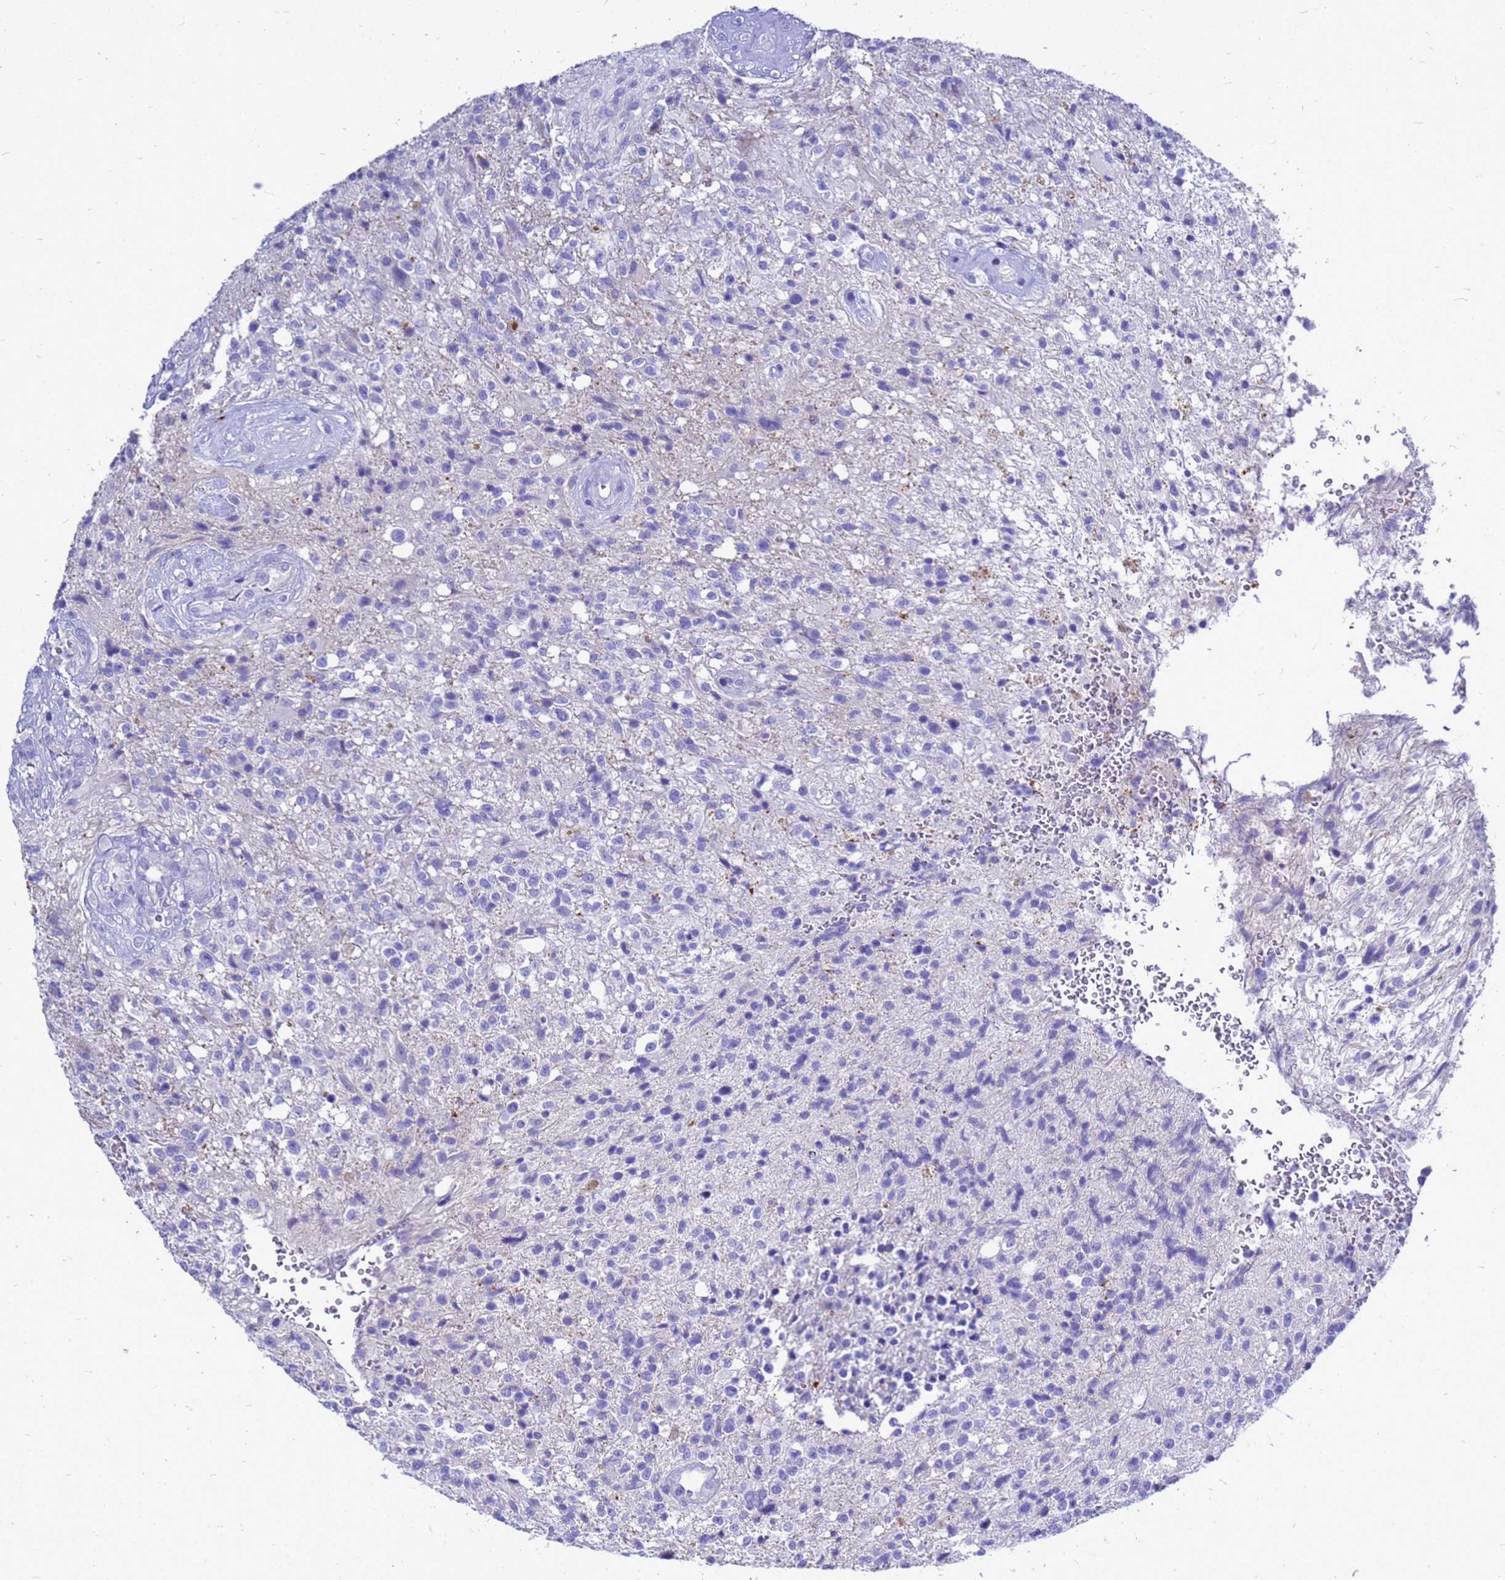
{"staining": {"intensity": "negative", "quantity": "none", "location": "none"}, "tissue": "glioma", "cell_type": "Tumor cells", "image_type": "cancer", "snomed": [{"axis": "morphology", "description": "Glioma, malignant, High grade"}, {"axis": "topography", "description": "Brain"}], "caption": "A high-resolution micrograph shows immunohistochemistry (IHC) staining of malignant glioma (high-grade), which reveals no significant staining in tumor cells.", "gene": "OR52E2", "patient": {"sex": "male", "age": 56}}